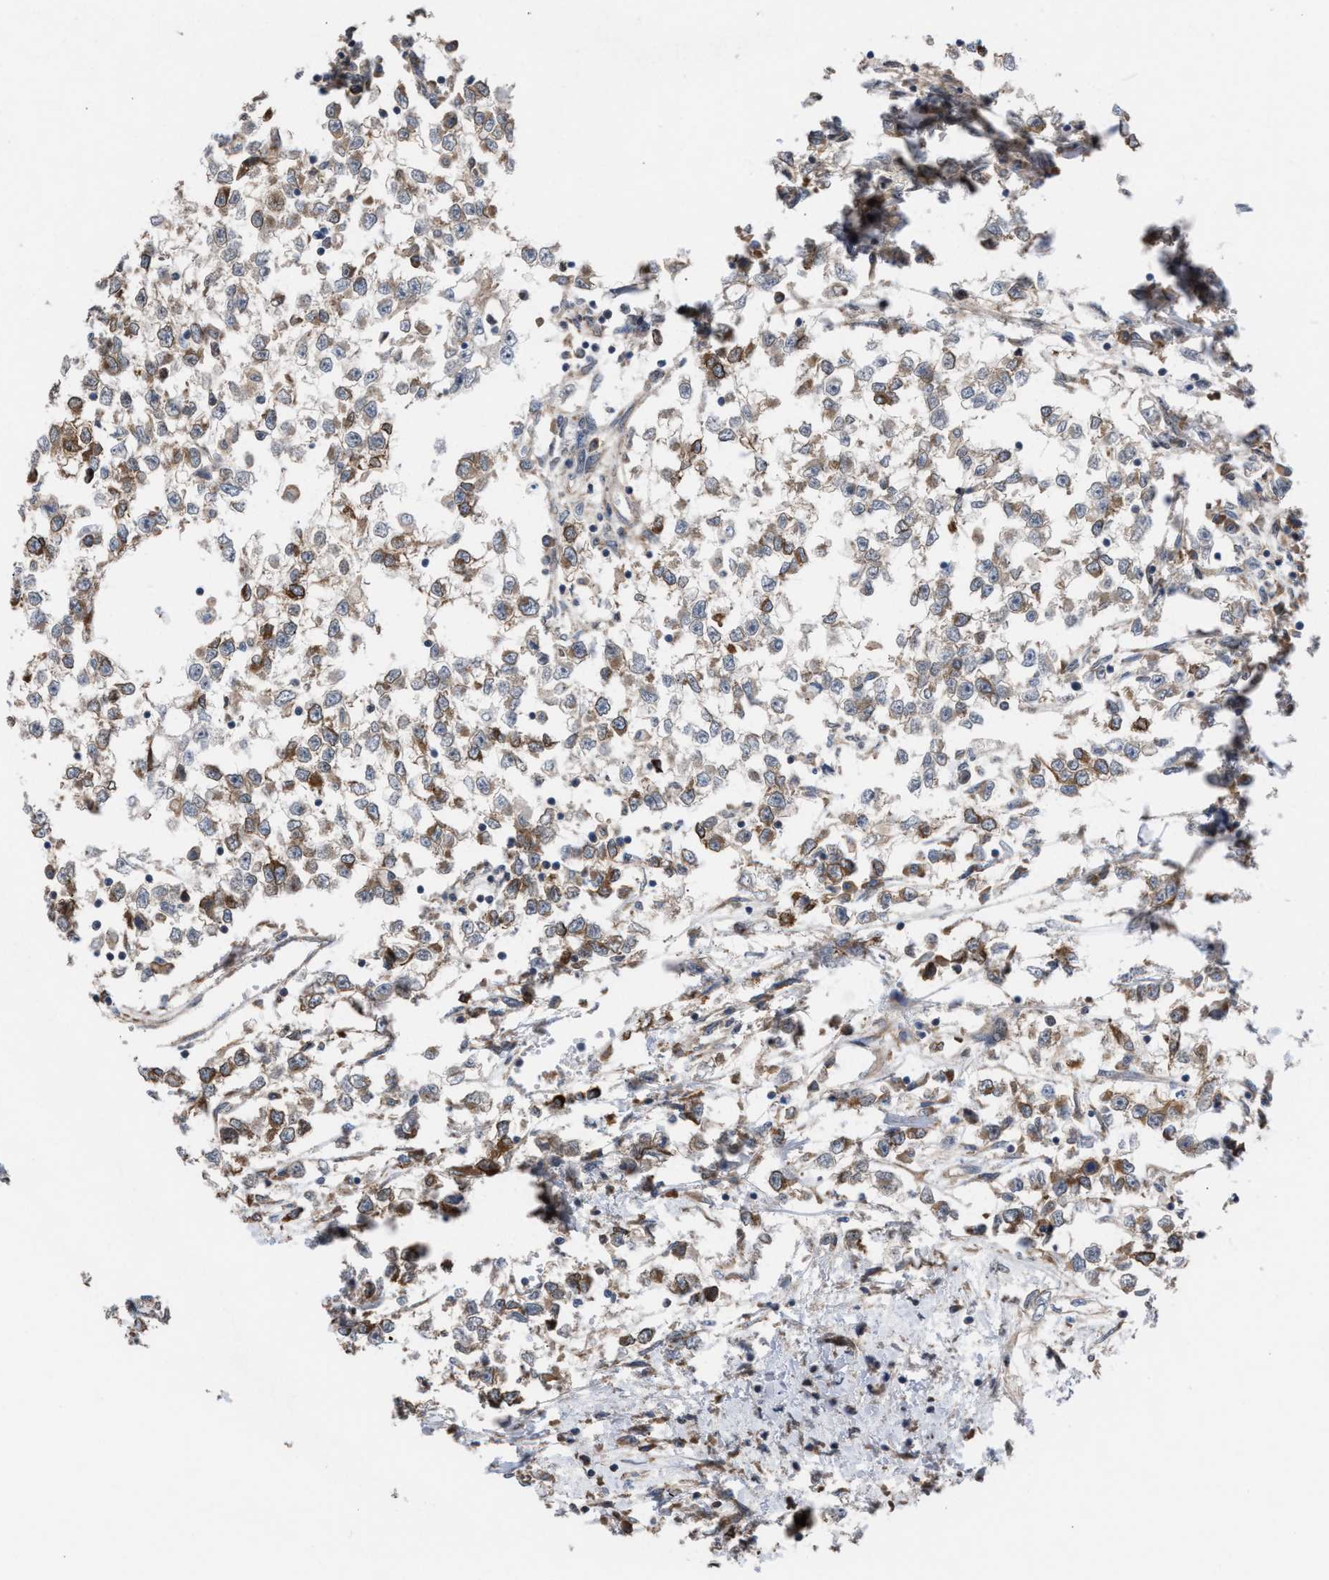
{"staining": {"intensity": "weak", "quantity": ">75%", "location": "cytoplasmic/membranous"}, "tissue": "testis cancer", "cell_type": "Tumor cells", "image_type": "cancer", "snomed": [{"axis": "morphology", "description": "Seminoma, NOS"}, {"axis": "morphology", "description": "Carcinoma, Embryonal, NOS"}, {"axis": "topography", "description": "Testis"}], "caption": "Seminoma (testis) stained with immunohistochemistry (IHC) displays weak cytoplasmic/membranous staining in approximately >75% of tumor cells. (Brightfield microscopy of DAB IHC at high magnification).", "gene": "TP53BP2", "patient": {"sex": "male", "age": 51}}